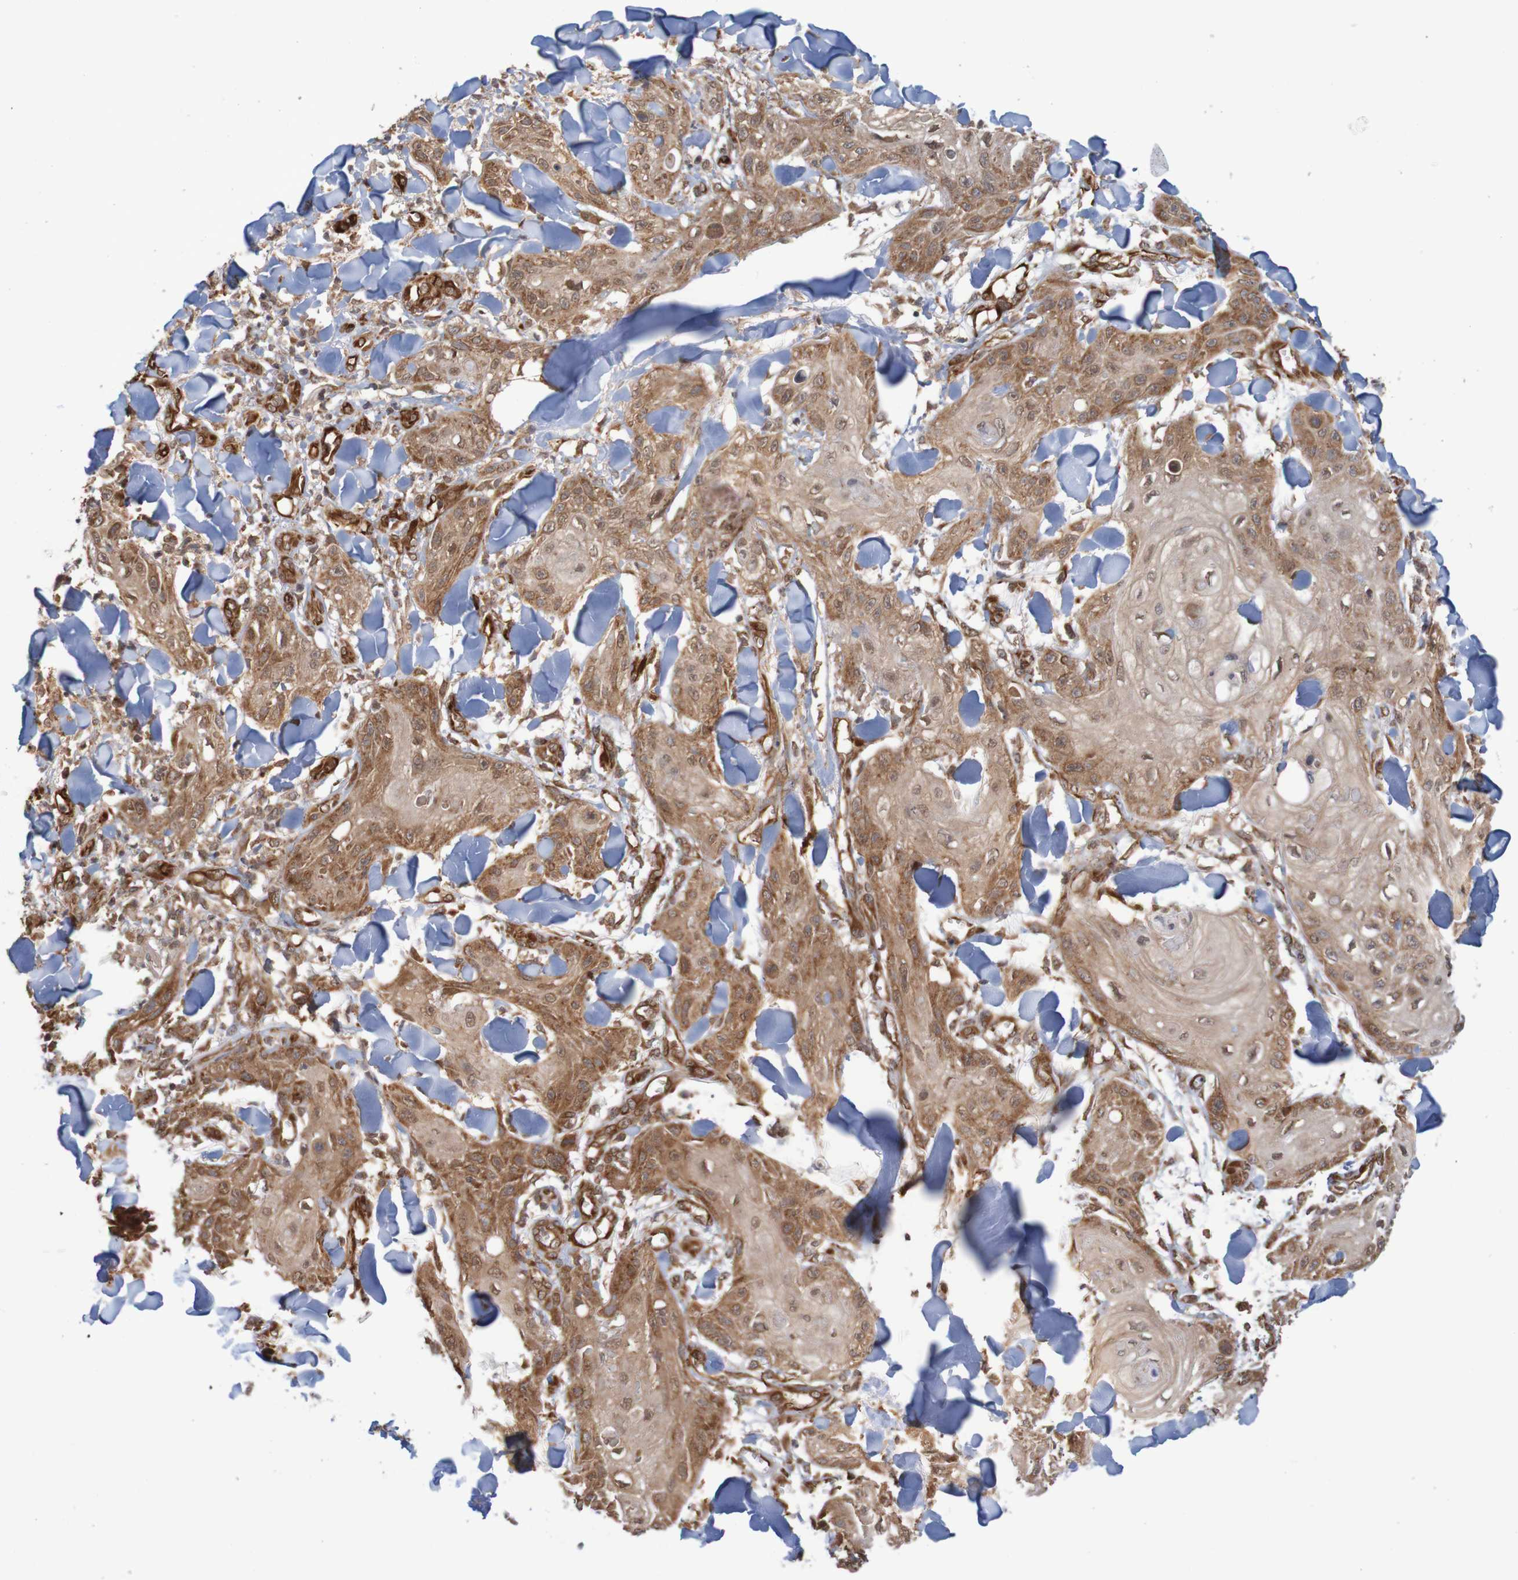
{"staining": {"intensity": "moderate", "quantity": ">75%", "location": "cytoplasmic/membranous"}, "tissue": "skin cancer", "cell_type": "Tumor cells", "image_type": "cancer", "snomed": [{"axis": "morphology", "description": "Squamous cell carcinoma, NOS"}, {"axis": "topography", "description": "Skin"}], "caption": "This image displays immunohistochemistry staining of skin squamous cell carcinoma, with medium moderate cytoplasmic/membranous expression in approximately >75% of tumor cells.", "gene": "MRPL52", "patient": {"sex": "male", "age": 74}}